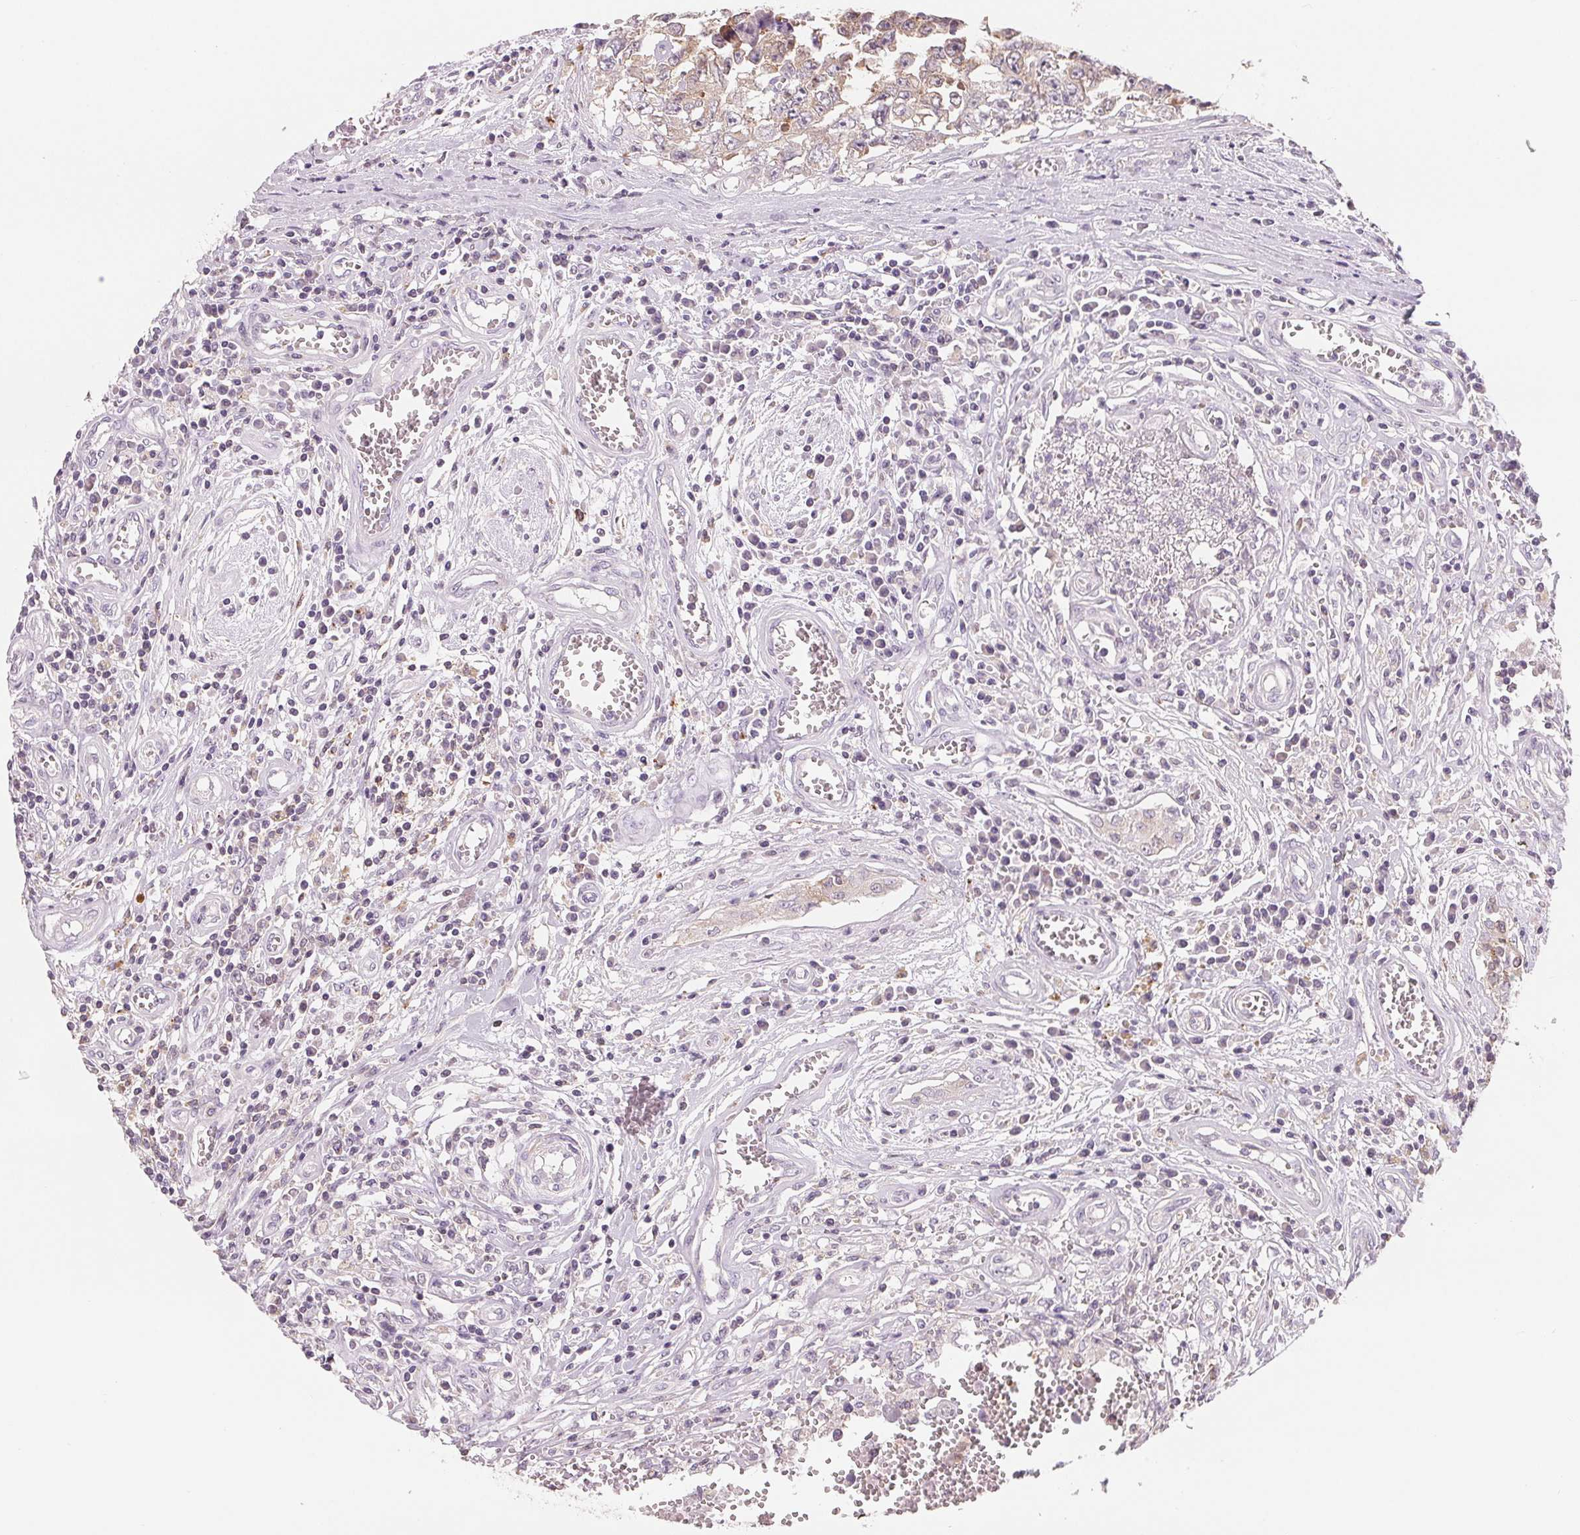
{"staining": {"intensity": "negative", "quantity": "none", "location": "none"}, "tissue": "testis cancer", "cell_type": "Tumor cells", "image_type": "cancer", "snomed": [{"axis": "morphology", "description": "Carcinoma, Embryonal, NOS"}, {"axis": "topography", "description": "Testis"}], "caption": "Photomicrograph shows no protein staining in tumor cells of testis cancer (embryonal carcinoma) tissue.", "gene": "VTCN1", "patient": {"sex": "male", "age": 36}}